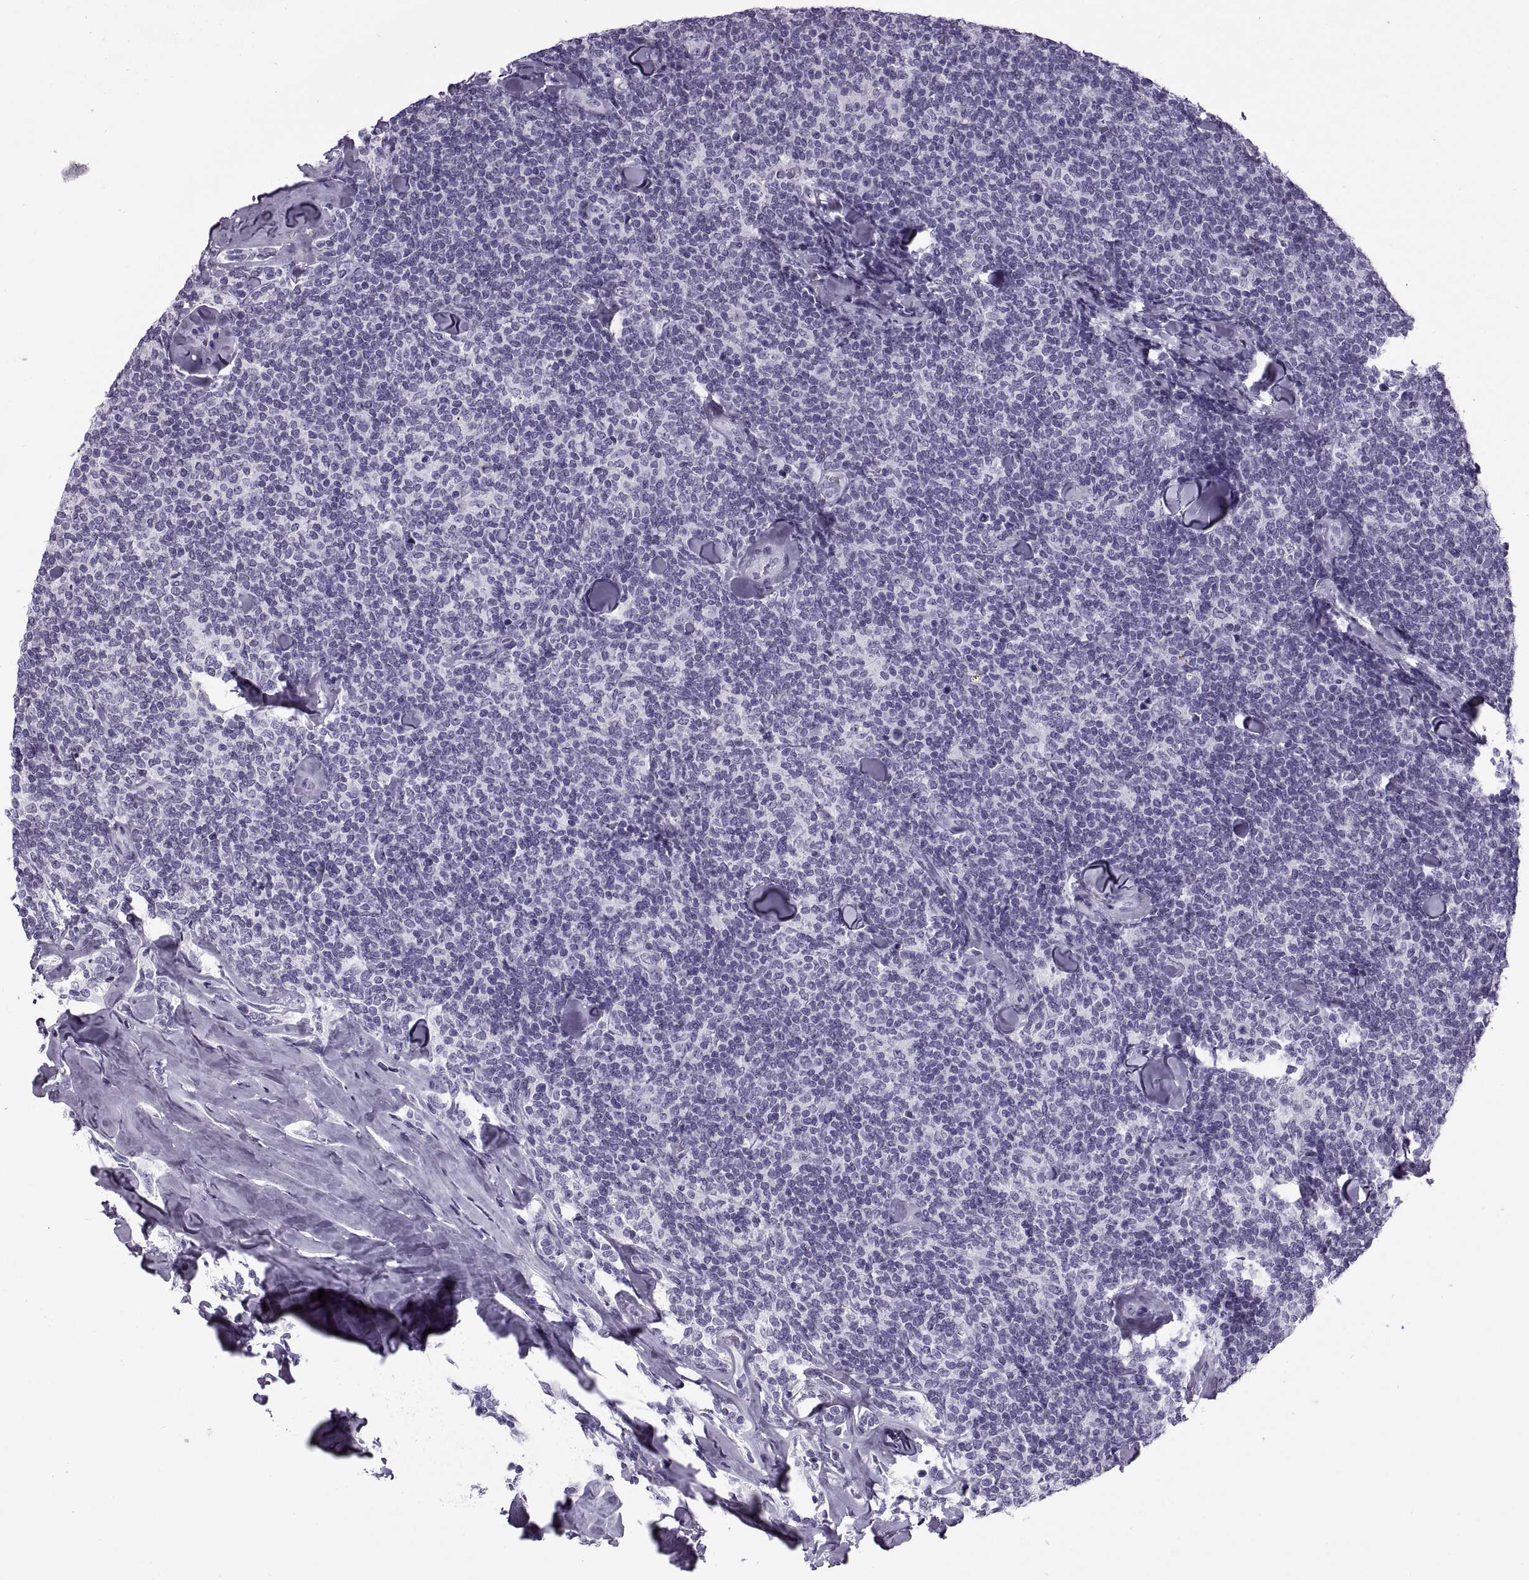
{"staining": {"intensity": "negative", "quantity": "none", "location": "none"}, "tissue": "lymphoma", "cell_type": "Tumor cells", "image_type": "cancer", "snomed": [{"axis": "morphology", "description": "Malignant lymphoma, non-Hodgkin's type, Low grade"}, {"axis": "topography", "description": "Lymph node"}], "caption": "Lymphoma was stained to show a protein in brown. There is no significant staining in tumor cells.", "gene": "RLBP1", "patient": {"sex": "female", "age": 56}}